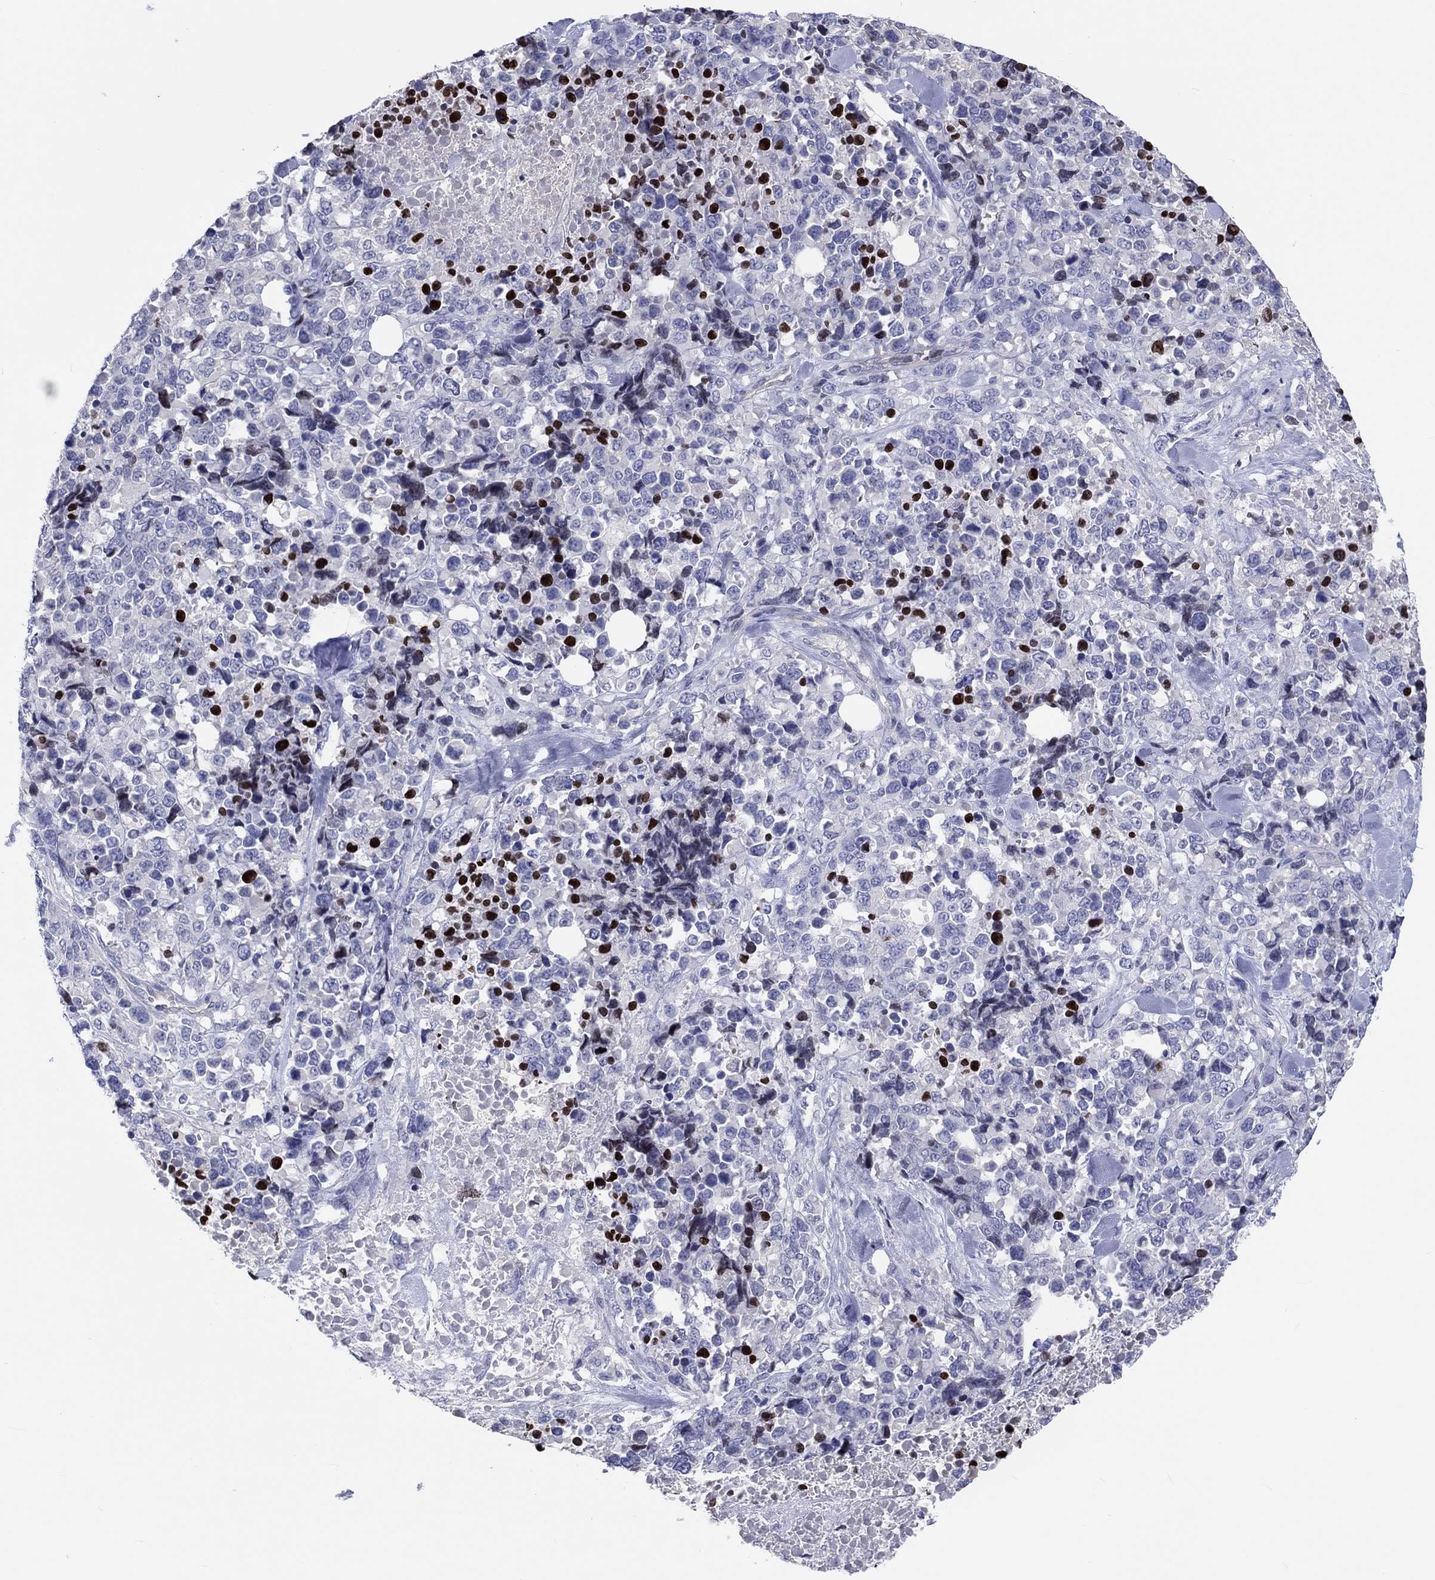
{"staining": {"intensity": "negative", "quantity": "none", "location": "none"}, "tissue": "melanoma", "cell_type": "Tumor cells", "image_type": "cancer", "snomed": [{"axis": "morphology", "description": "Malignant melanoma, Metastatic site"}, {"axis": "topography", "description": "Skin"}], "caption": "DAB immunohistochemical staining of malignant melanoma (metastatic site) displays no significant positivity in tumor cells. (DAB immunohistochemistry, high magnification).", "gene": "CDY2B", "patient": {"sex": "male", "age": 84}}